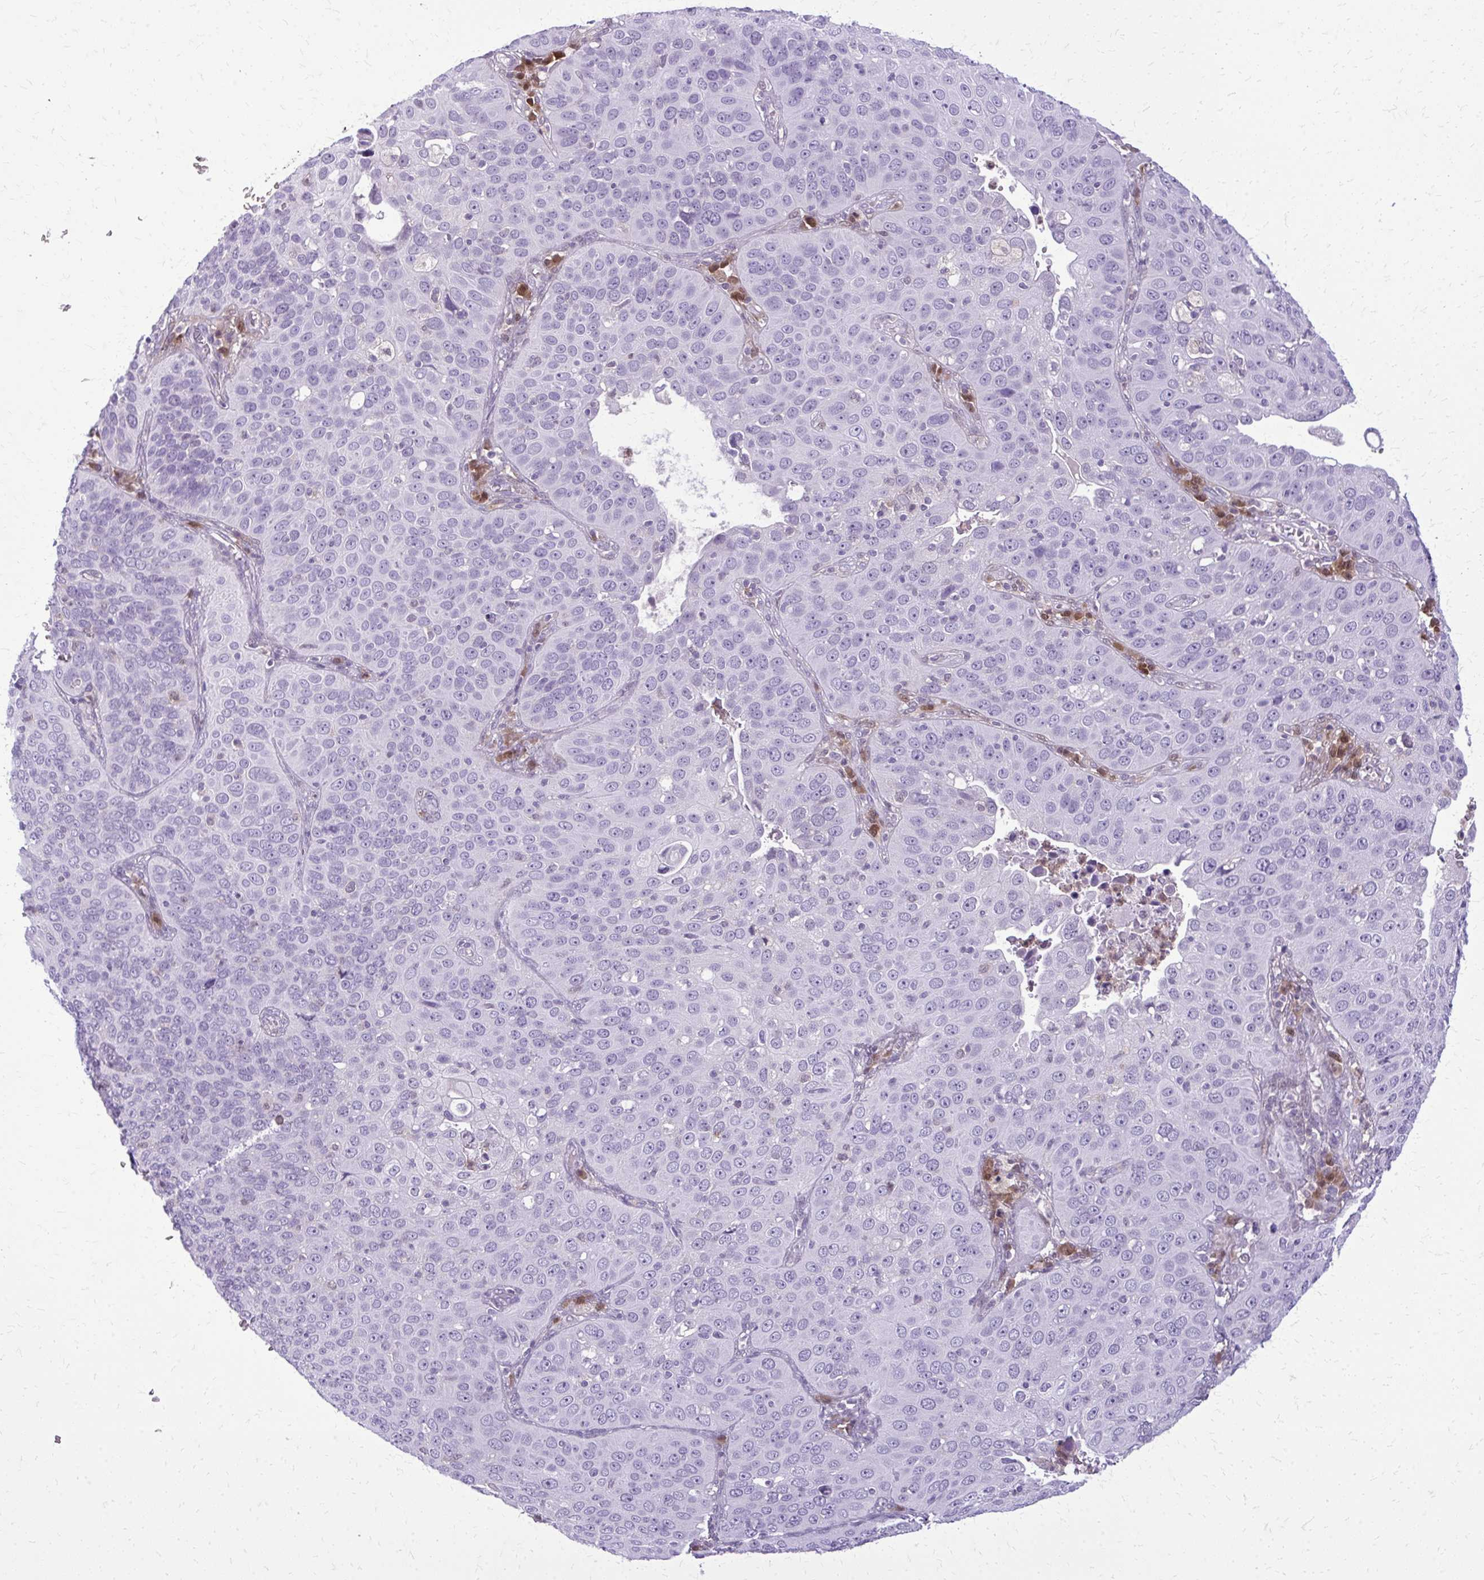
{"staining": {"intensity": "negative", "quantity": "none", "location": "none"}, "tissue": "cervical cancer", "cell_type": "Tumor cells", "image_type": "cancer", "snomed": [{"axis": "morphology", "description": "Squamous cell carcinoma, NOS"}, {"axis": "topography", "description": "Cervix"}], "caption": "Immunohistochemistry (IHC) of human squamous cell carcinoma (cervical) demonstrates no staining in tumor cells.", "gene": "GLRX", "patient": {"sex": "female", "age": 36}}